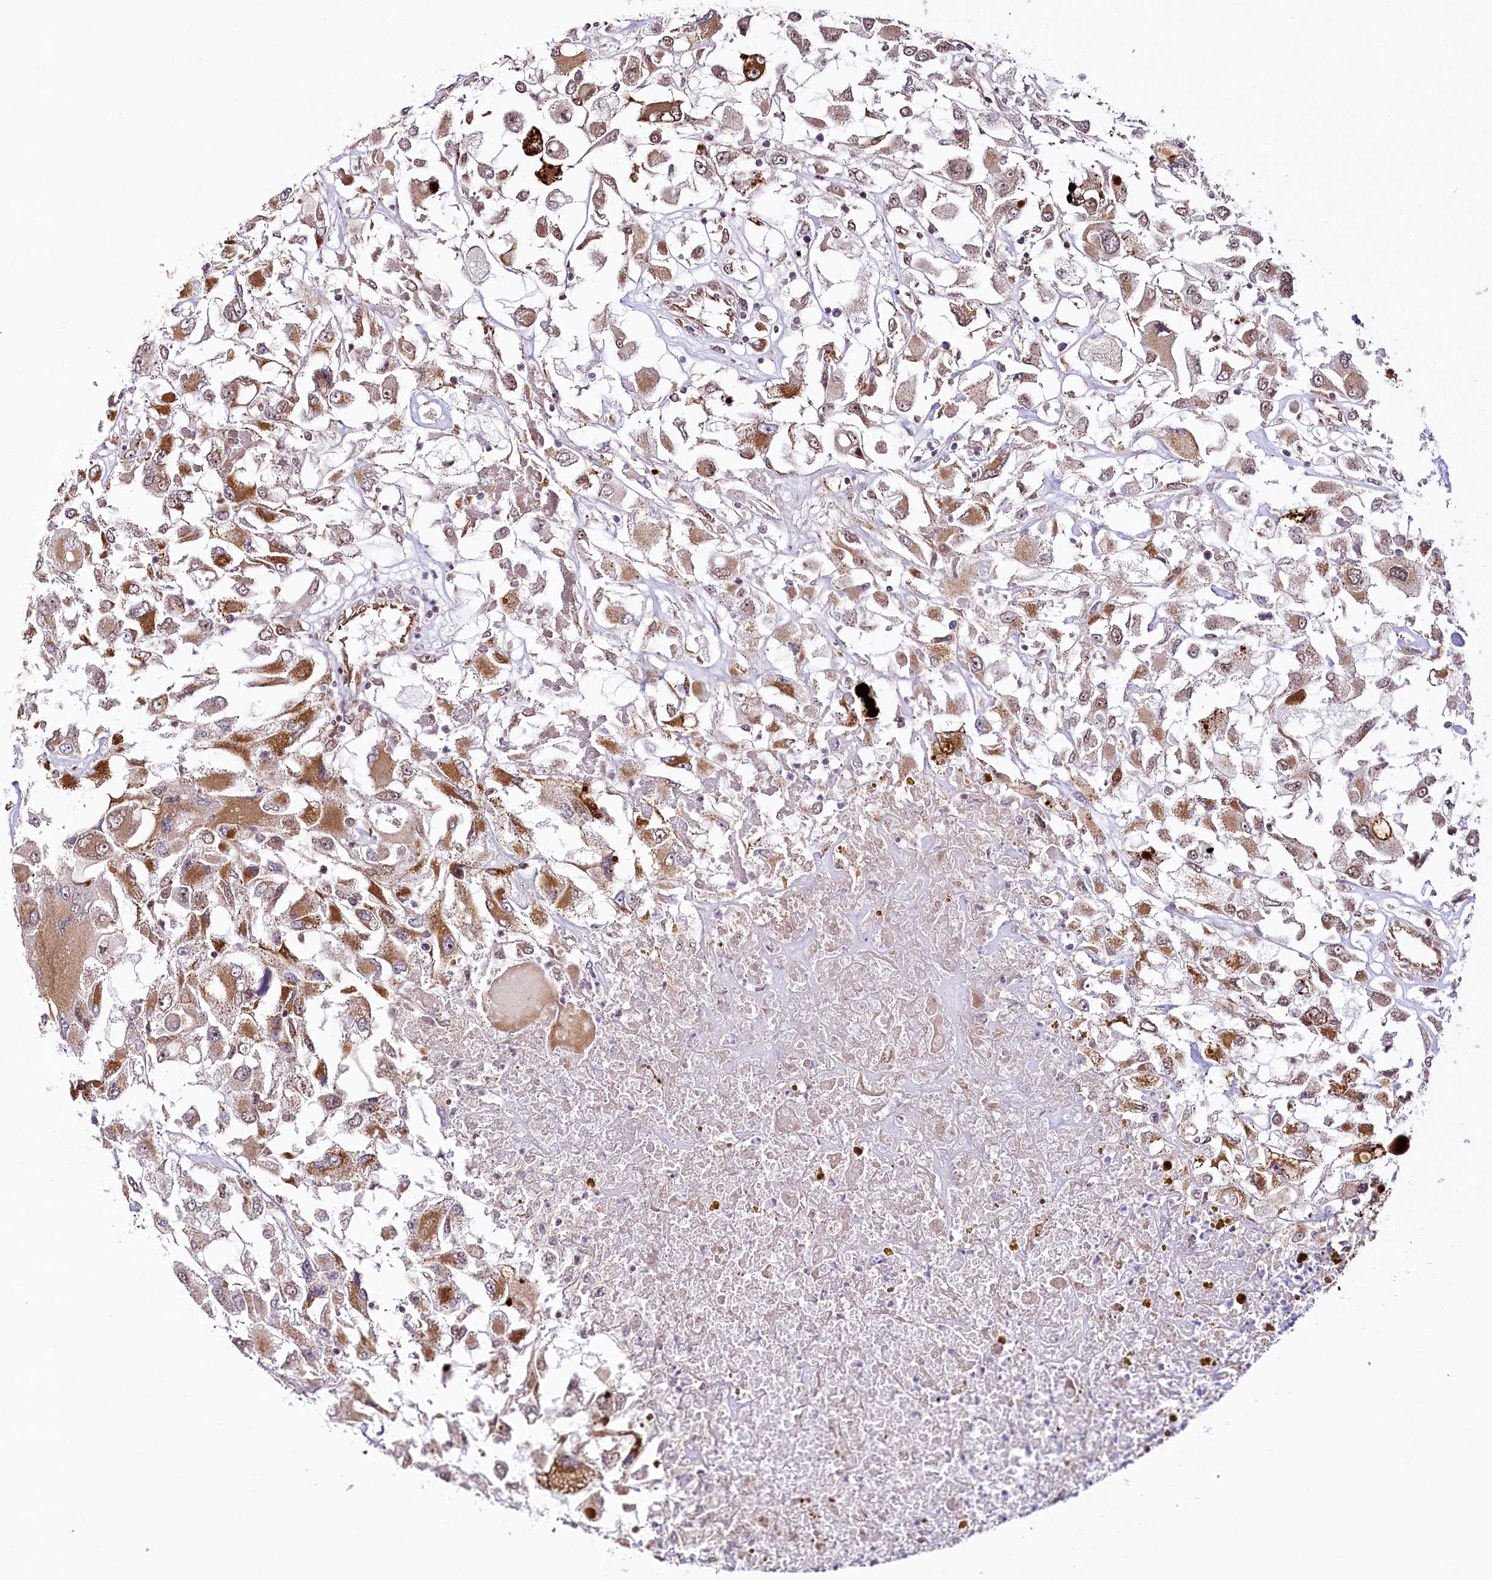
{"staining": {"intensity": "moderate", "quantity": "25%-75%", "location": "cytoplasmic/membranous"}, "tissue": "renal cancer", "cell_type": "Tumor cells", "image_type": "cancer", "snomed": [{"axis": "morphology", "description": "Adenocarcinoma, NOS"}, {"axis": "topography", "description": "Kidney"}], "caption": "There is medium levels of moderate cytoplasmic/membranous staining in tumor cells of renal cancer, as demonstrated by immunohistochemical staining (brown color).", "gene": "COPG1", "patient": {"sex": "female", "age": 52}}